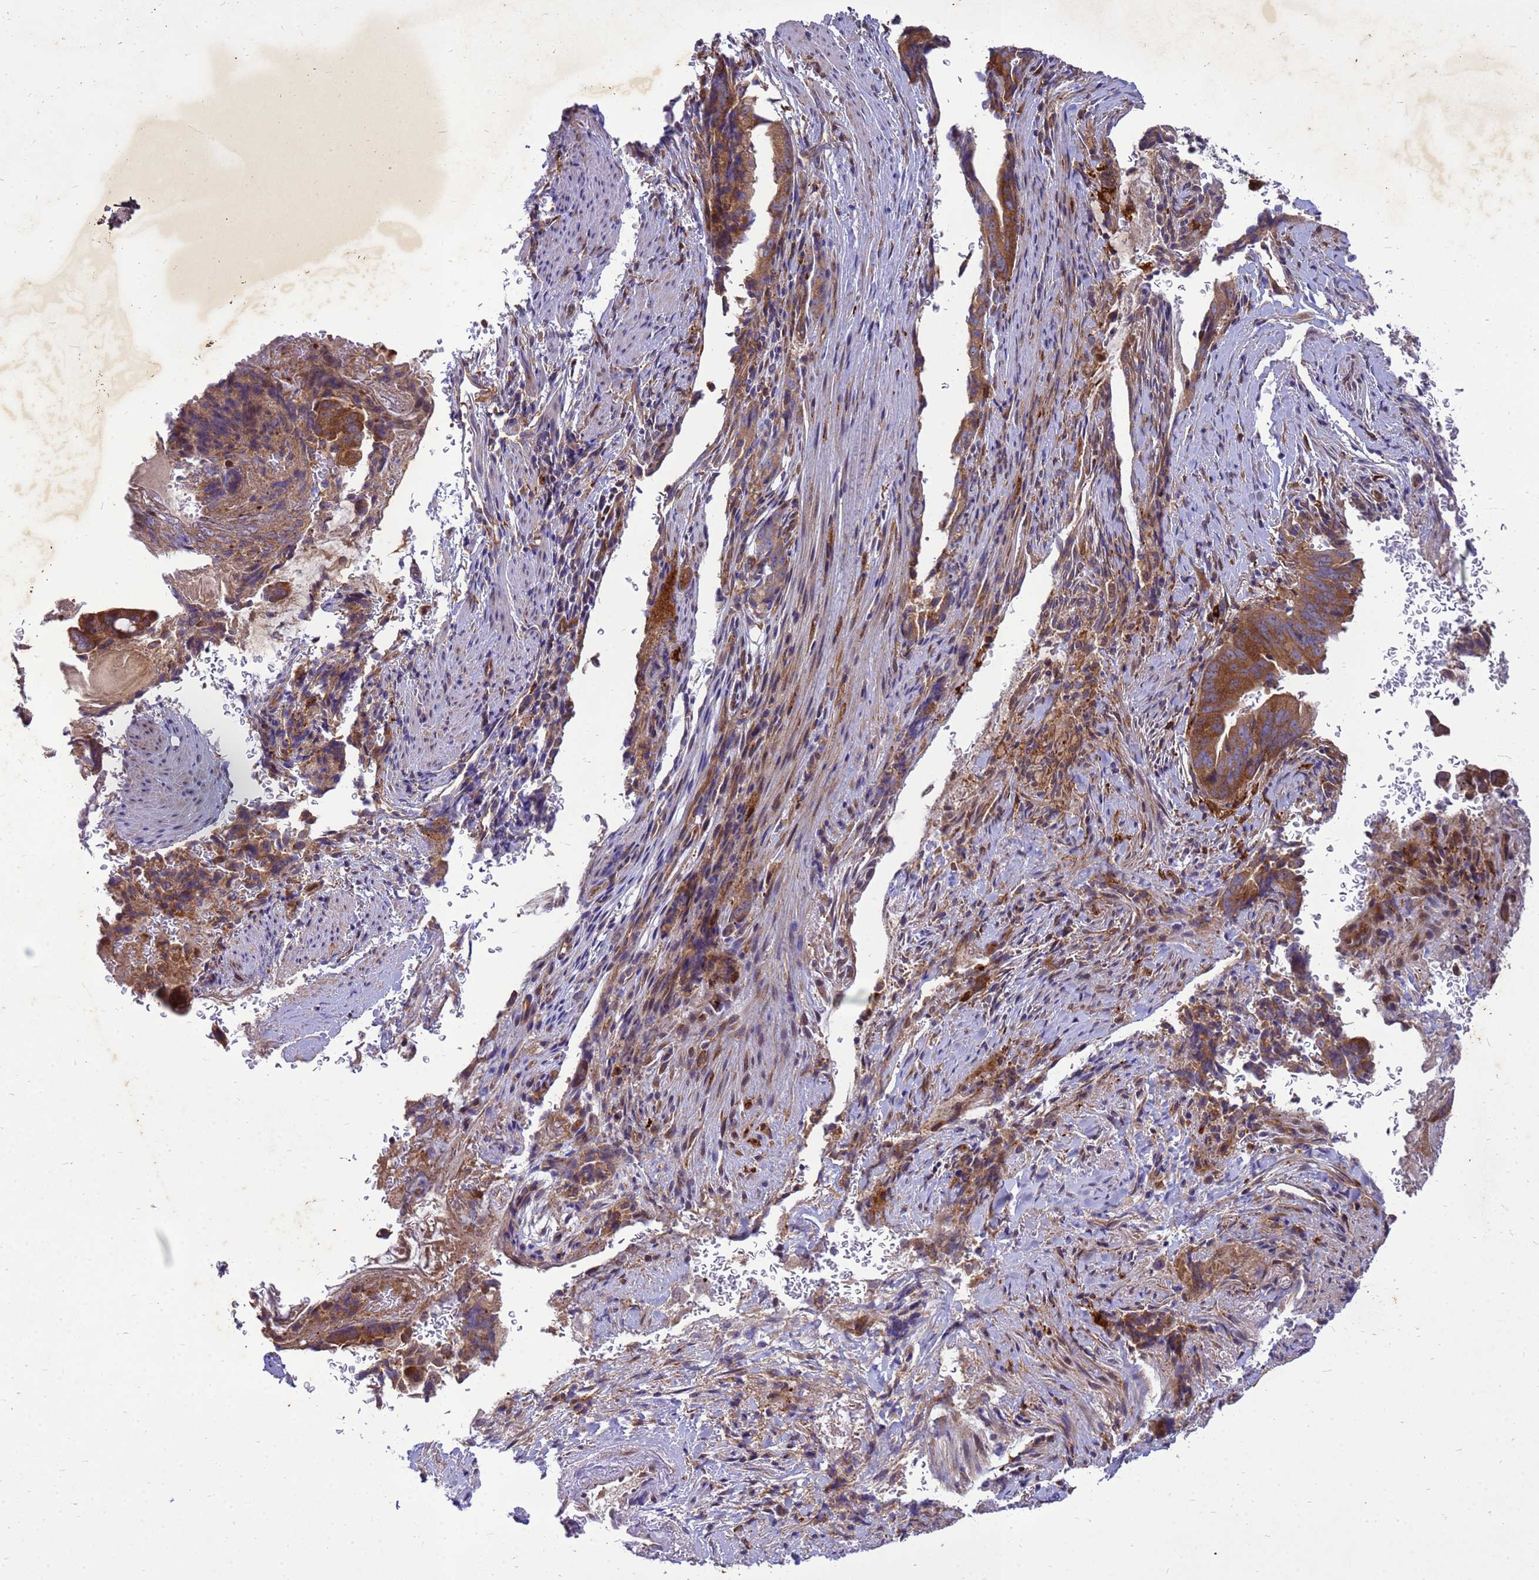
{"staining": {"intensity": "moderate", "quantity": ">75%", "location": "cytoplasmic/membranous"}, "tissue": "pancreatic cancer", "cell_type": "Tumor cells", "image_type": "cancer", "snomed": [{"axis": "morphology", "description": "Adenocarcinoma, NOS"}, {"axis": "topography", "description": "Pancreas"}], "caption": "IHC staining of adenocarcinoma (pancreatic), which exhibits medium levels of moderate cytoplasmic/membranous positivity in about >75% of tumor cells indicating moderate cytoplasmic/membranous protein expression. The staining was performed using DAB (3,3'-diaminobenzidine) (brown) for protein detection and nuclei were counterstained in hematoxylin (blue).", "gene": "RNF215", "patient": {"sex": "female", "age": 63}}